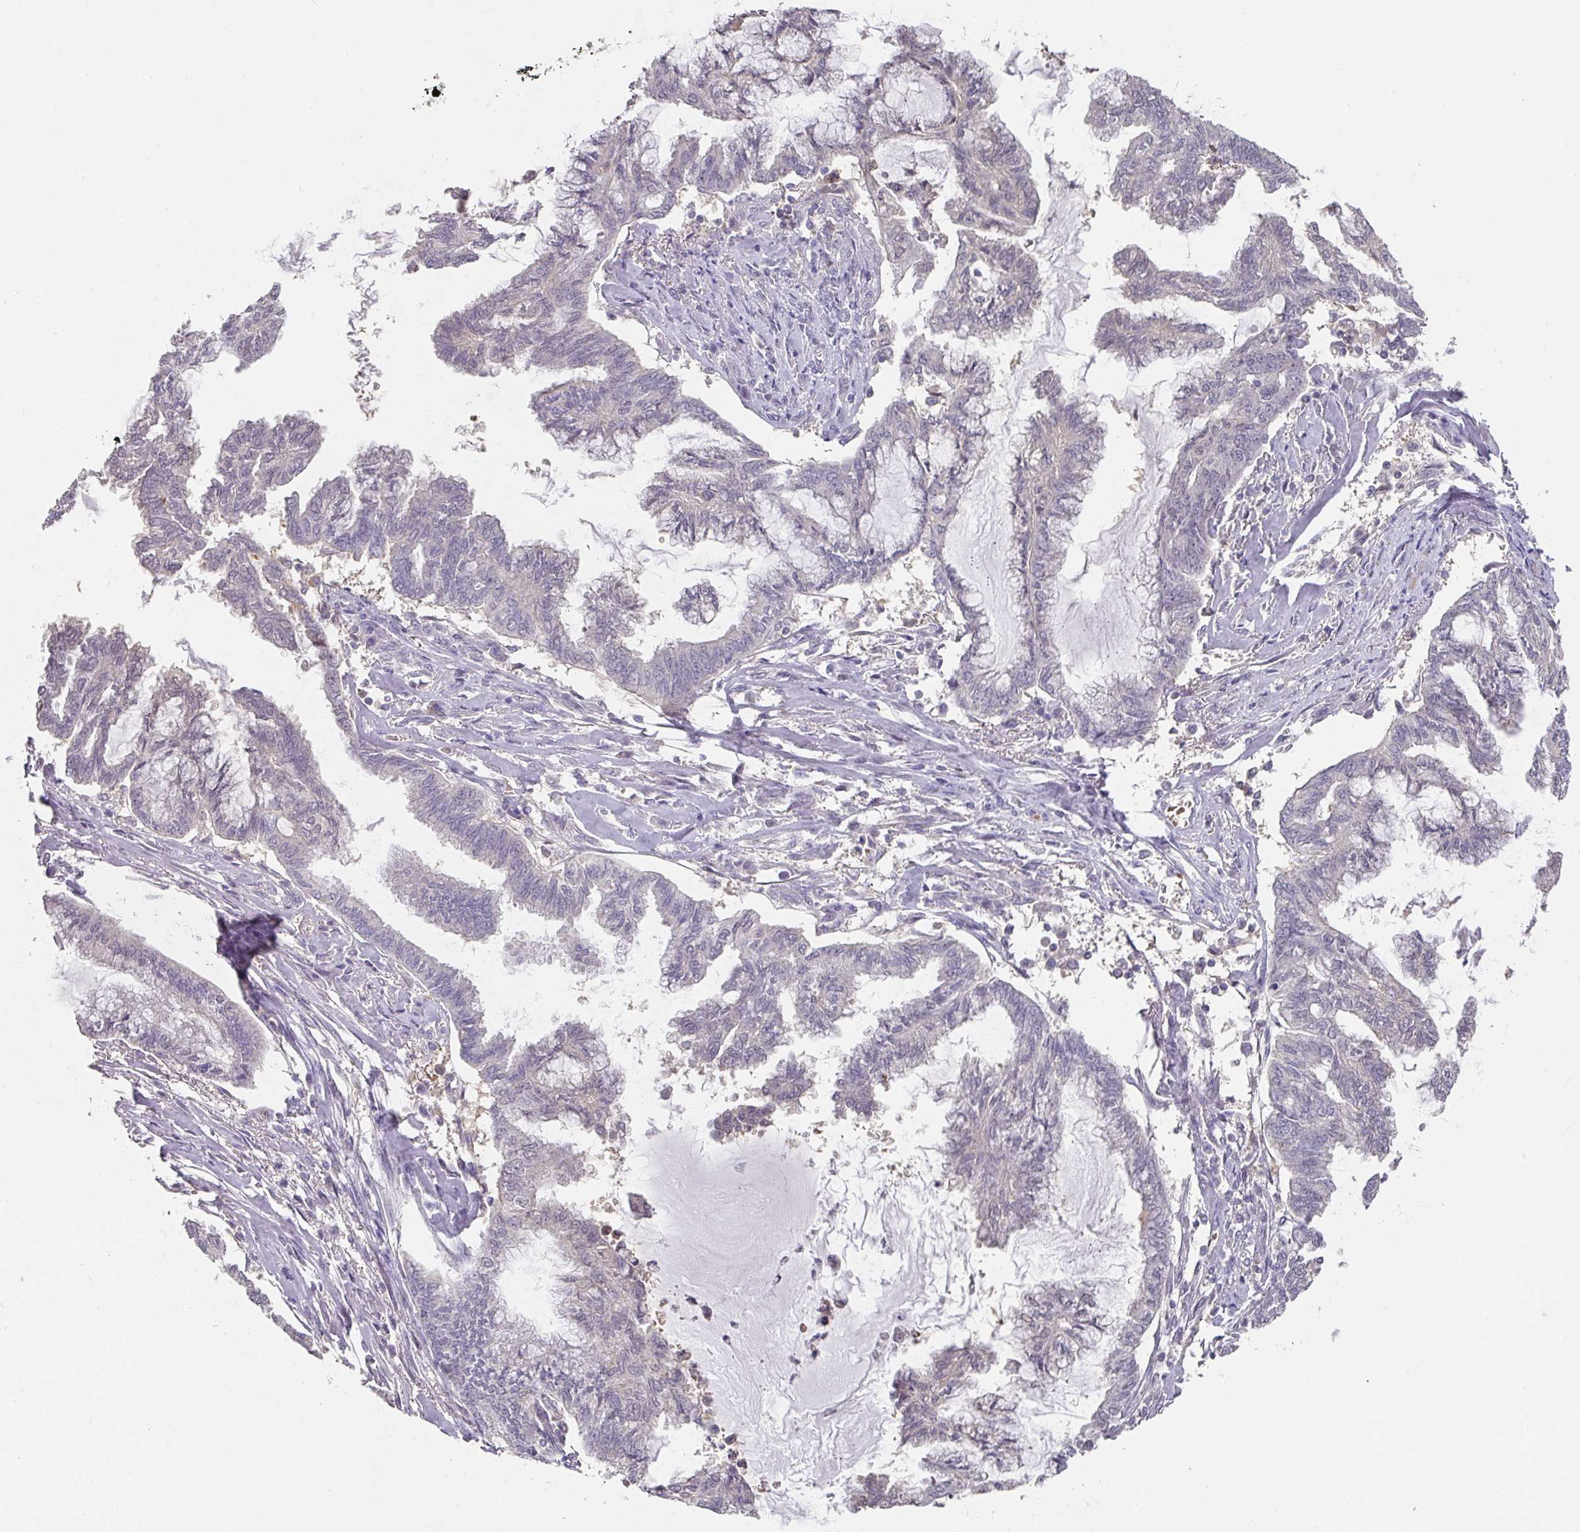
{"staining": {"intensity": "negative", "quantity": "none", "location": "none"}, "tissue": "endometrial cancer", "cell_type": "Tumor cells", "image_type": "cancer", "snomed": [{"axis": "morphology", "description": "Adenocarcinoma, NOS"}, {"axis": "topography", "description": "Endometrium"}], "caption": "A photomicrograph of endometrial adenocarcinoma stained for a protein displays no brown staining in tumor cells. The staining was performed using DAB (3,3'-diaminobenzidine) to visualize the protein expression in brown, while the nuclei were stained in blue with hematoxylin (Magnification: 20x).", "gene": "FOXN4", "patient": {"sex": "female", "age": 86}}